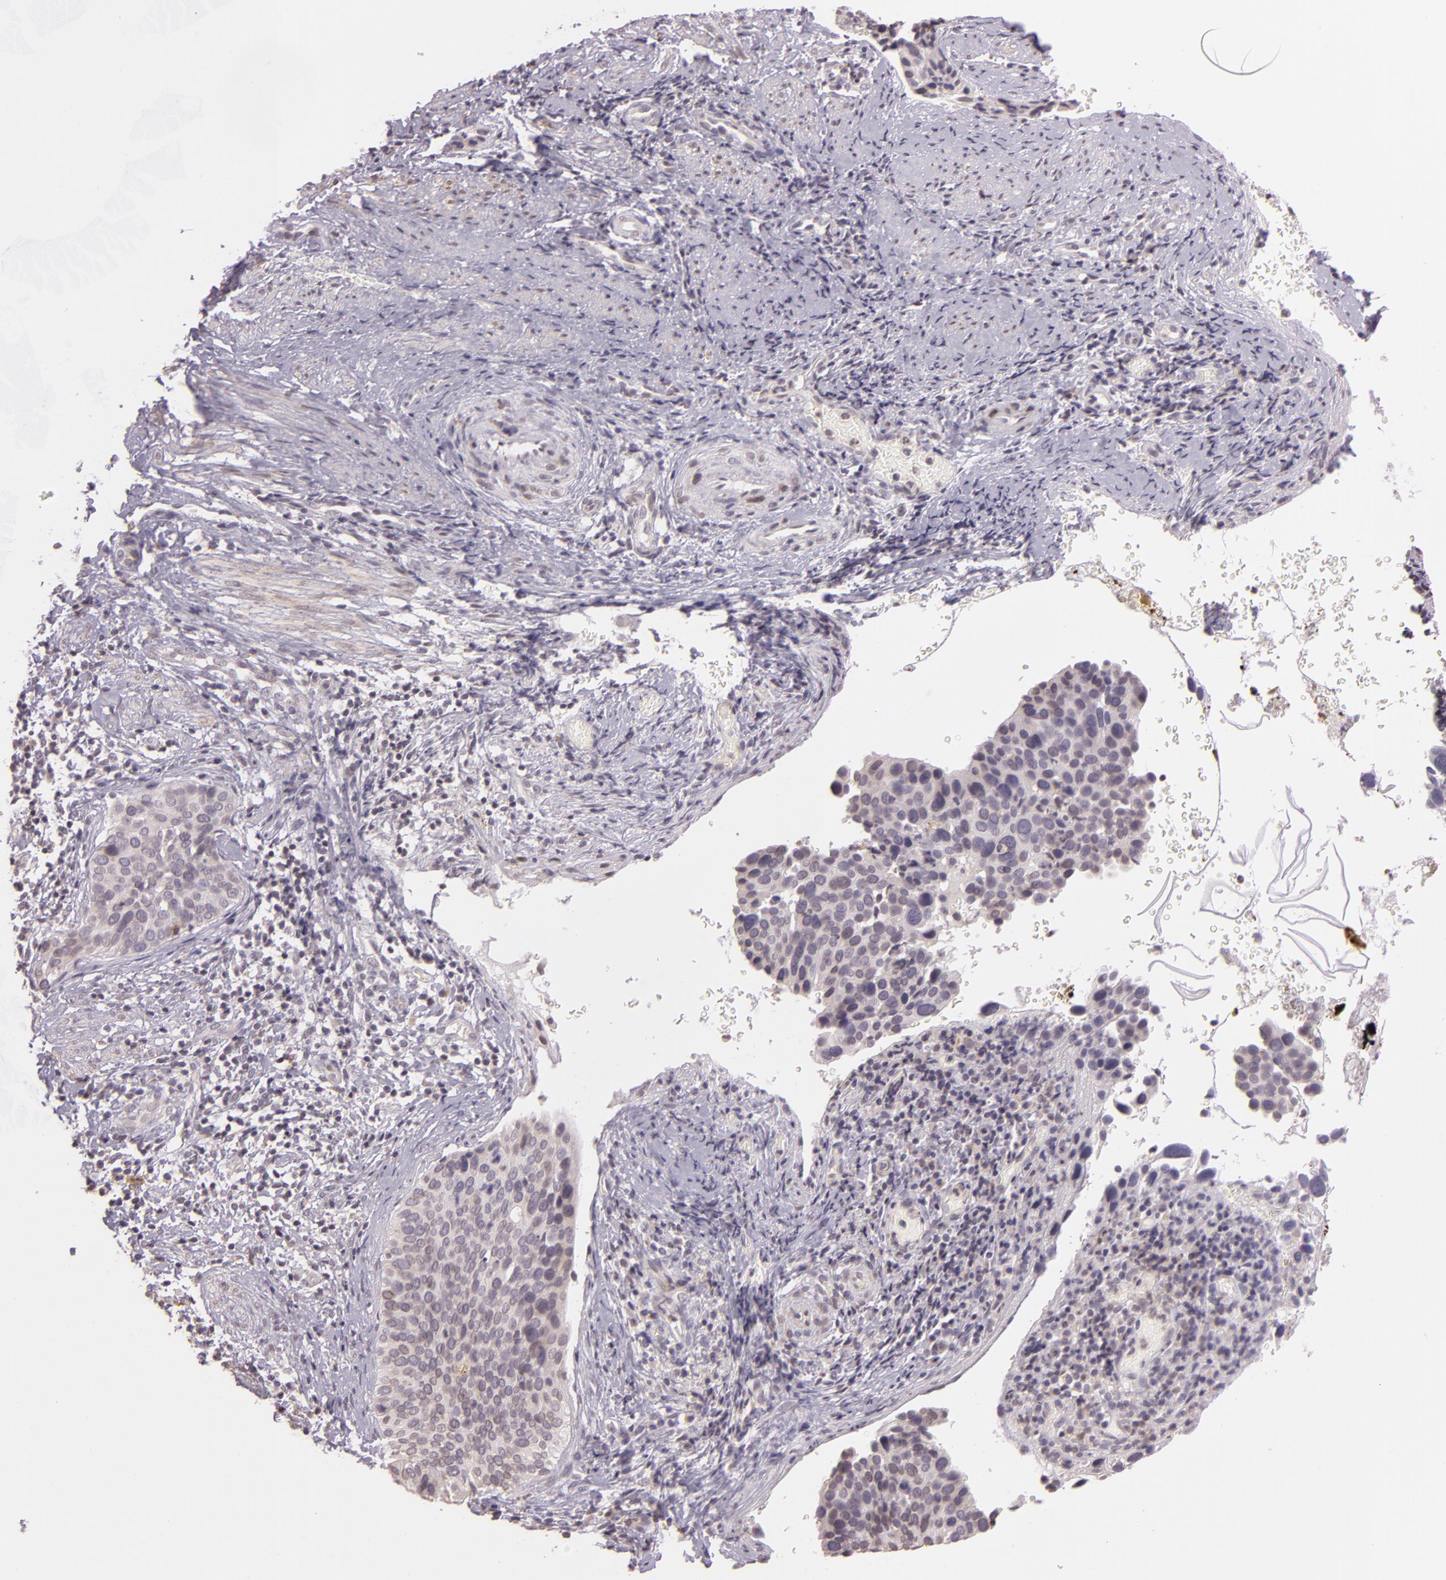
{"staining": {"intensity": "weak", "quantity": ">75%", "location": "cytoplasmic/membranous"}, "tissue": "cervical cancer", "cell_type": "Tumor cells", "image_type": "cancer", "snomed": [{"axis": "morphology", "description": "Squamous cell carcinoma, NOS"}, {"axis": "topography", "description": "Cervix"}], "caption": "Immunohistochemistry image of squamous cell carcinoma (cervical) stained for a protein (brown), which demonstrates low levels of weak cytoplasmic/membranous expression in approximately >75% of tumor cells.", "gene": "LGMN", "patient": {"sex": "female", "age": 31}}